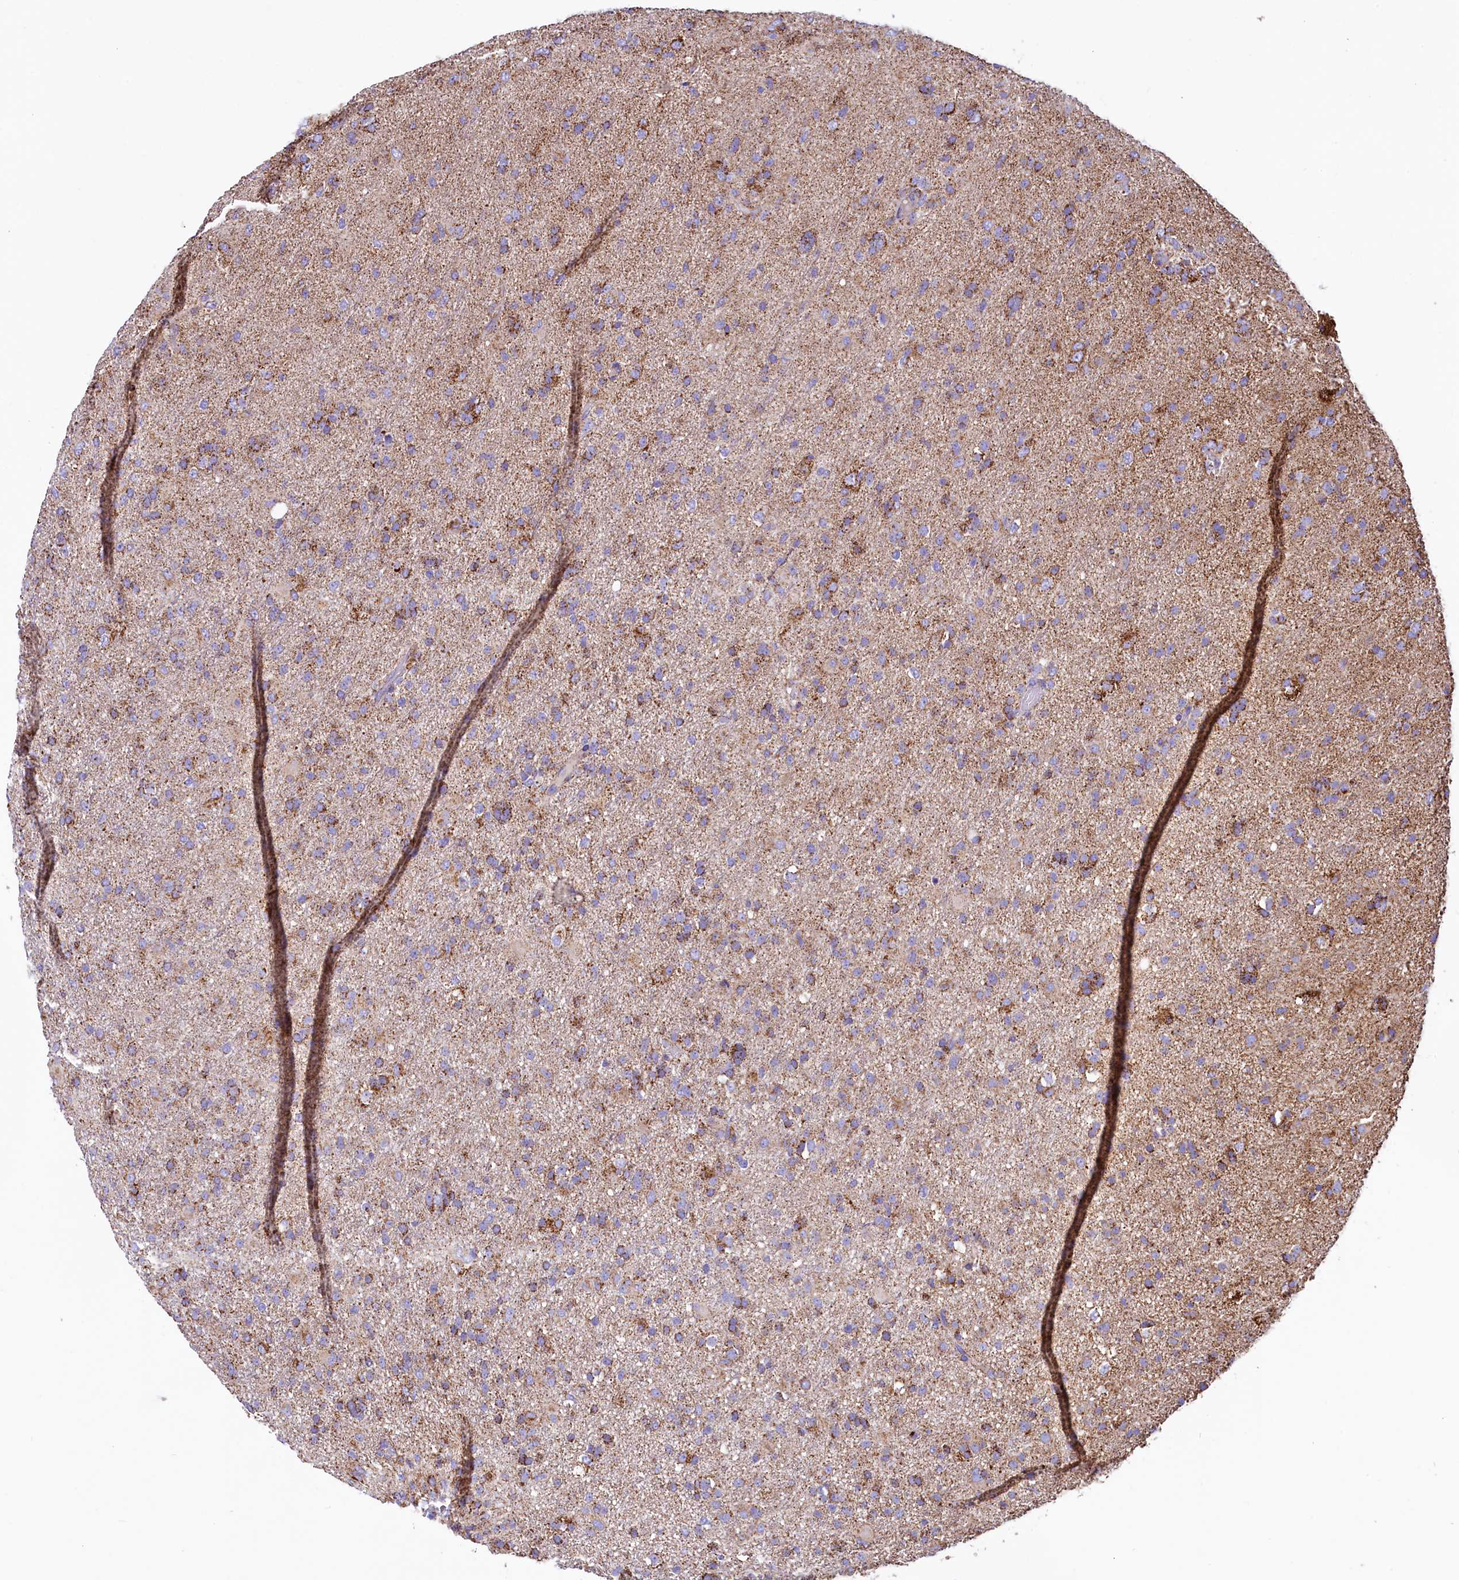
{"staining": {"intensity": "moderate", "quantity": "25%-75%", "location": "cytoplasmic/membranous"}, "tissue": "glioma", "cell_type": "Tumor cells", "image_type": "cancer", "snomed": [{"axis": "morphology", "description": "Glioma, malignant, Low grade"}, {"axis": "topography", "description": "Brain"}], "caption": "The micrograph exhibits immunohistochemical staining of malignant glioma (low-grade). There is moderate cytoplasmic/membranous positivity is appreciated in about 25%-75% of tumor cells. (Brightfield microscopy of DAB IHC at high magnification).", "gene": "IDH3A", "patient": {"sex": "male", "age": 65}}